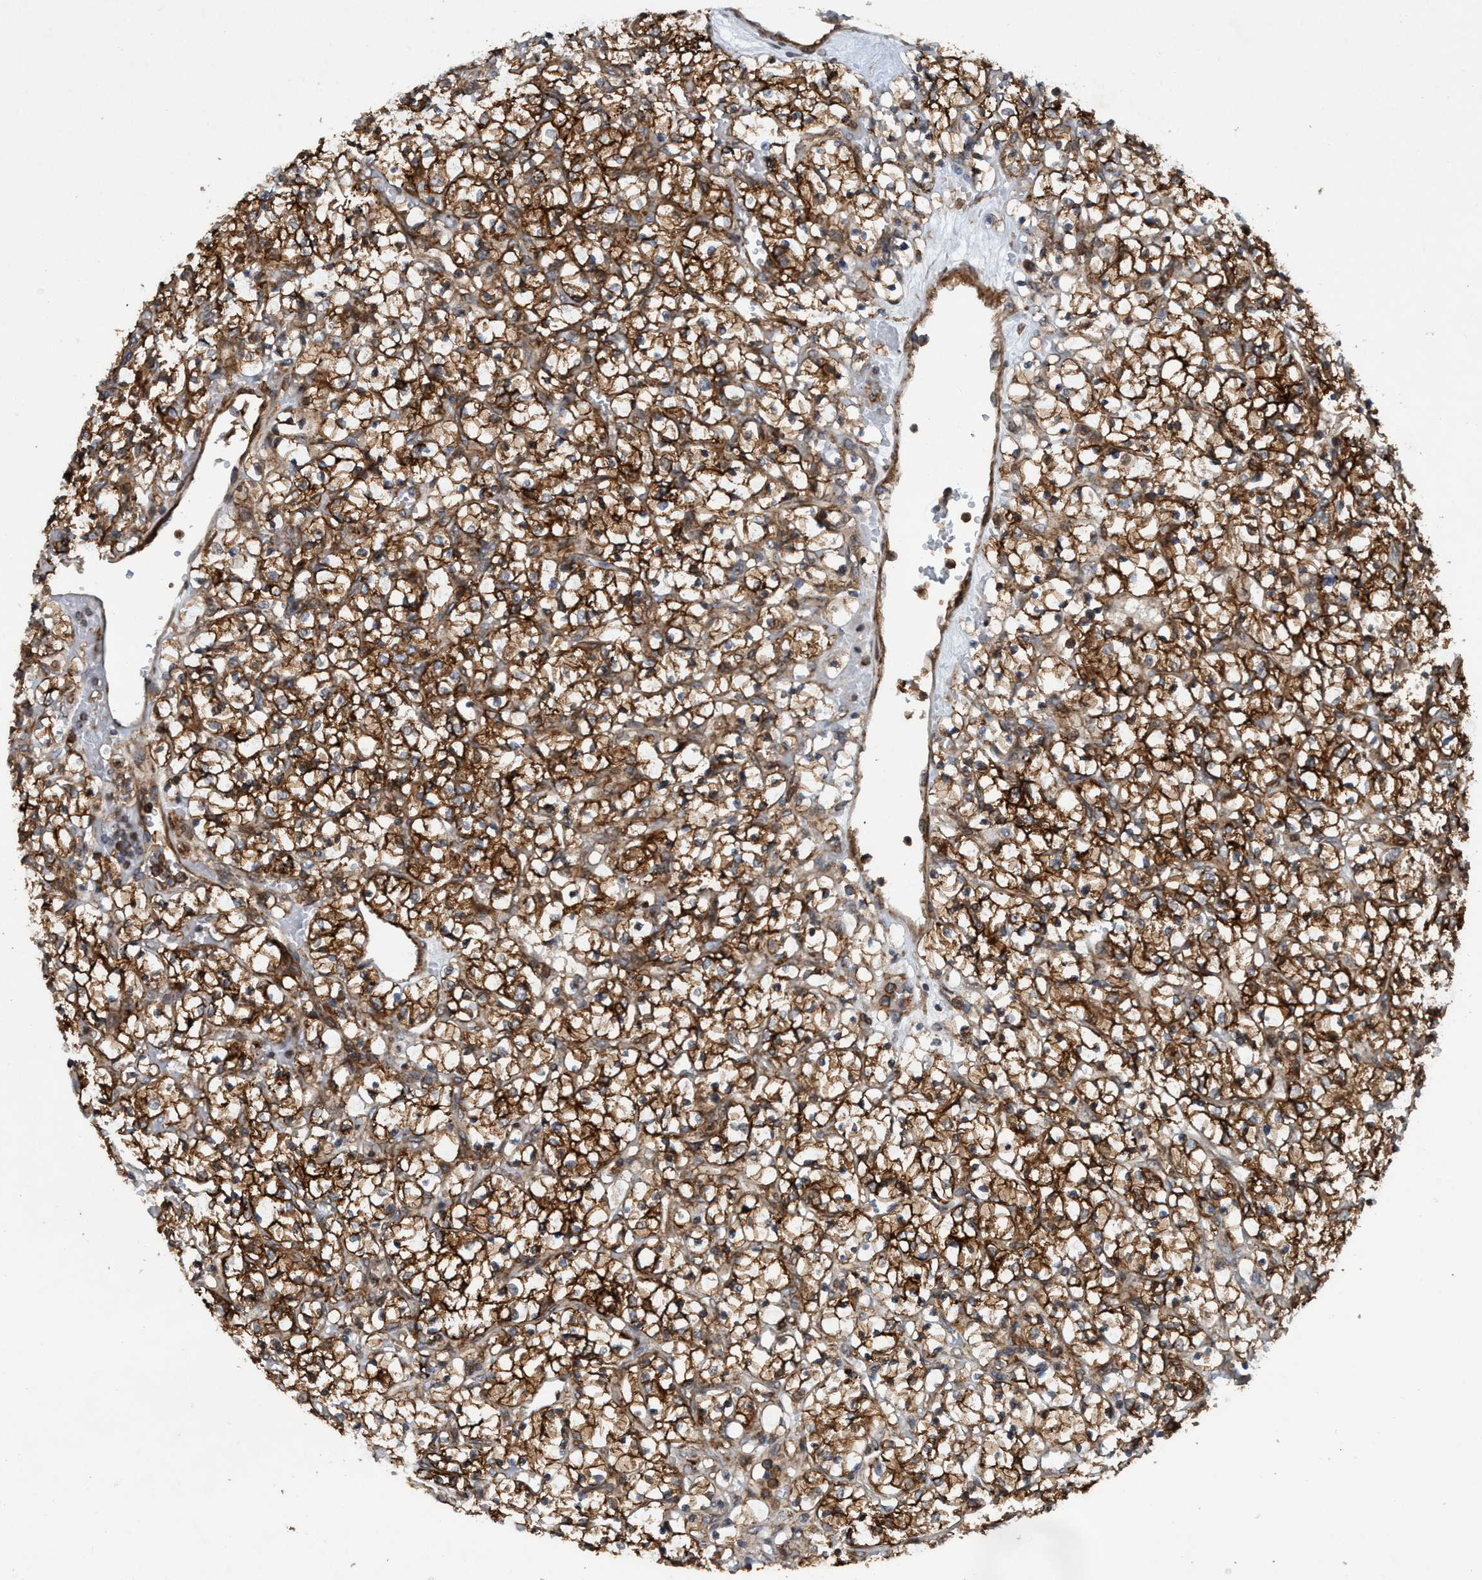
{"staining": {"intensity": "moderate", "quantity": ">75%", "location": "cytoplasmic/membranous"}, "tissue": "renal cancer", "cell_type": "Tumor cells", "image_type": "cancer", "snomed": [{"axis": "morphology", "description": "Adenocarcinoma, NOS"}, {"axis": "topography", "description": "Kidney"}], "caption": "Adenocarcinoma (renal) stained for a protein (brown) demonstrates moderate cytoplasmic/membranous positive expression in approximately >75% of tumor cells.", "gene": "SLC16A3", "patient": {"sex": "female", "age": 69}}